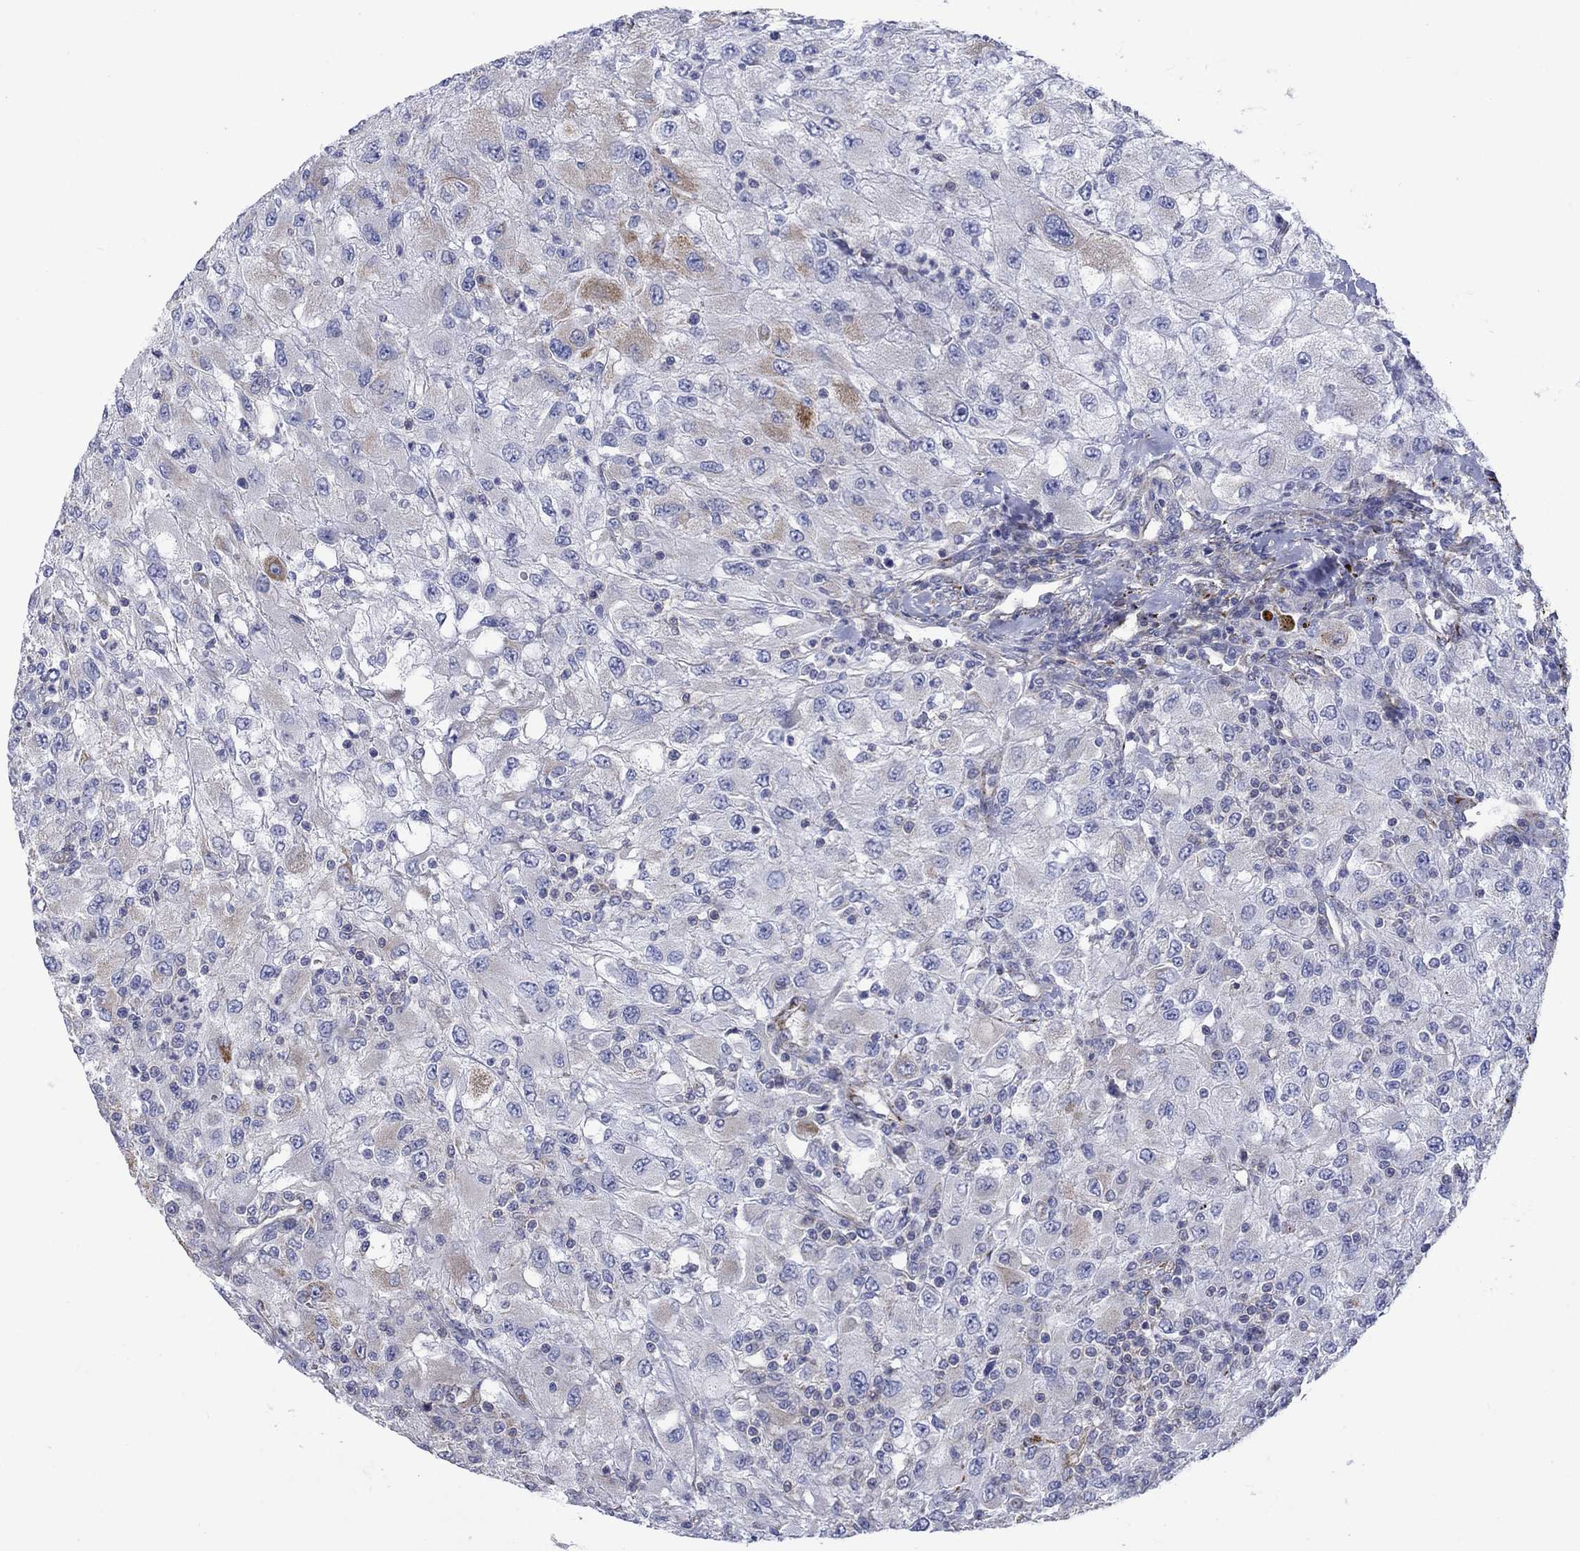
{"staining": {"intensity": "moderate", "quantity": "<25%", "location": "cytoplasmic/membranous"}, "tissue": "renal cancer", "cell_type": "Tumor cells", "image_type": "cancer", "snomed": [{"axis": "morphology", "description": "Adenocarcinoma, NOS"}, {"axis": "topography", "description": "Kidney"}], "caption": "A brown stain shows moderate cytoplasmic/membranous staining of a protein in adenocarcinoma (renal) tumor cells.", "gene": "CISD1", "patient": {"sex": "female", "age": 67}}